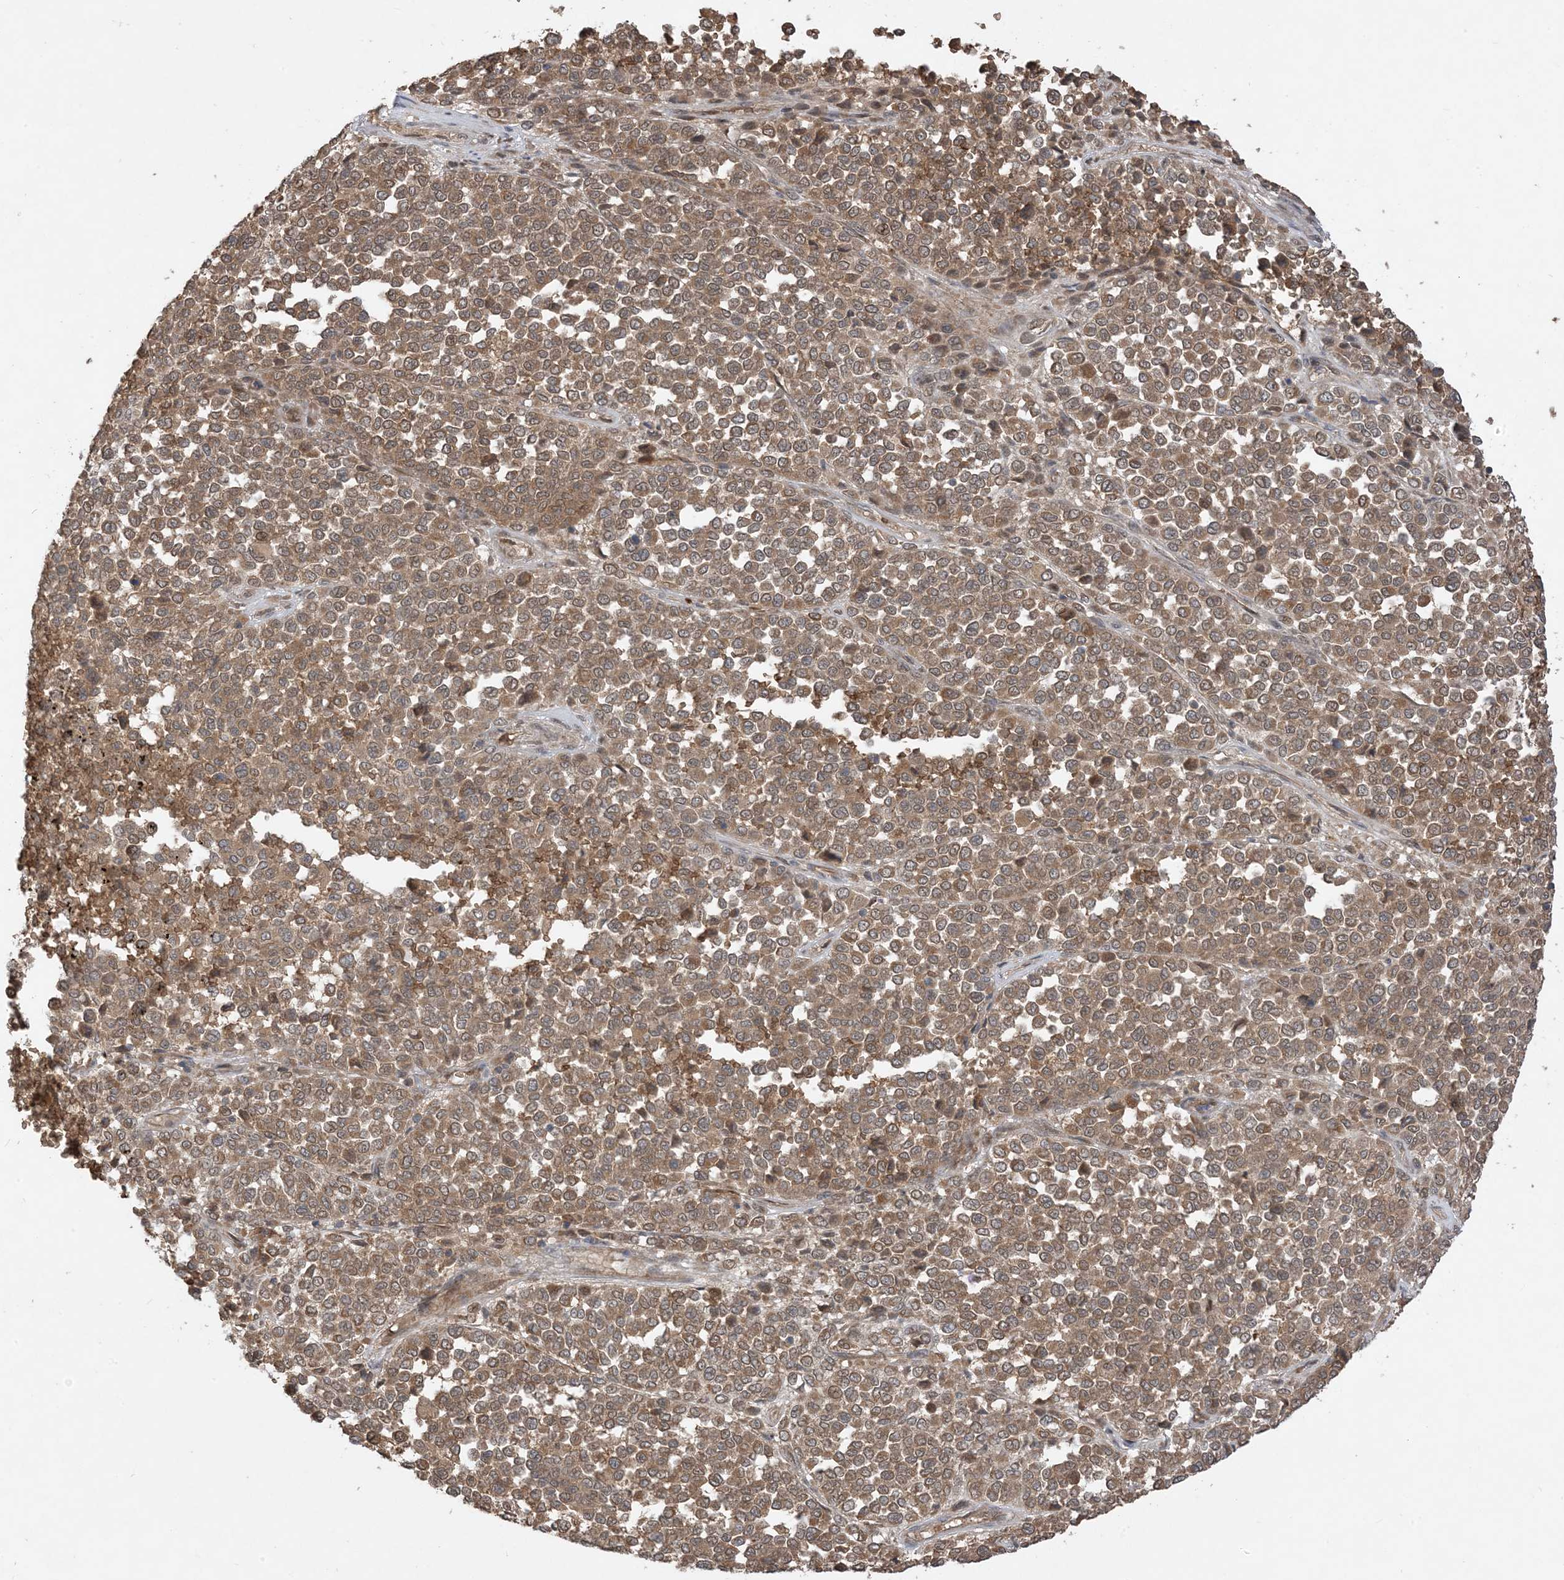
{"staining": {"intensity": "moderate", "quantity": ">75%", "location": "cytoplasmic/membranous"}, "tissue": "melanoma", "cell_type": "Tumor cells", "image_type": "cancer", "snomed": [{"axis": "morphology", "description": "Malignant melanoma, Metastatic site"}, {"axis": "topography", "description": "Pancreas"}], "caption": "Malignant melanoma (metastatic site) stained with IHC exhibits moderate cytoplasmic/membranous positivity in approximately >75% of tumor cells.", "gene": "PUSL1", "patient": {"sex": "female", "age": 30}}